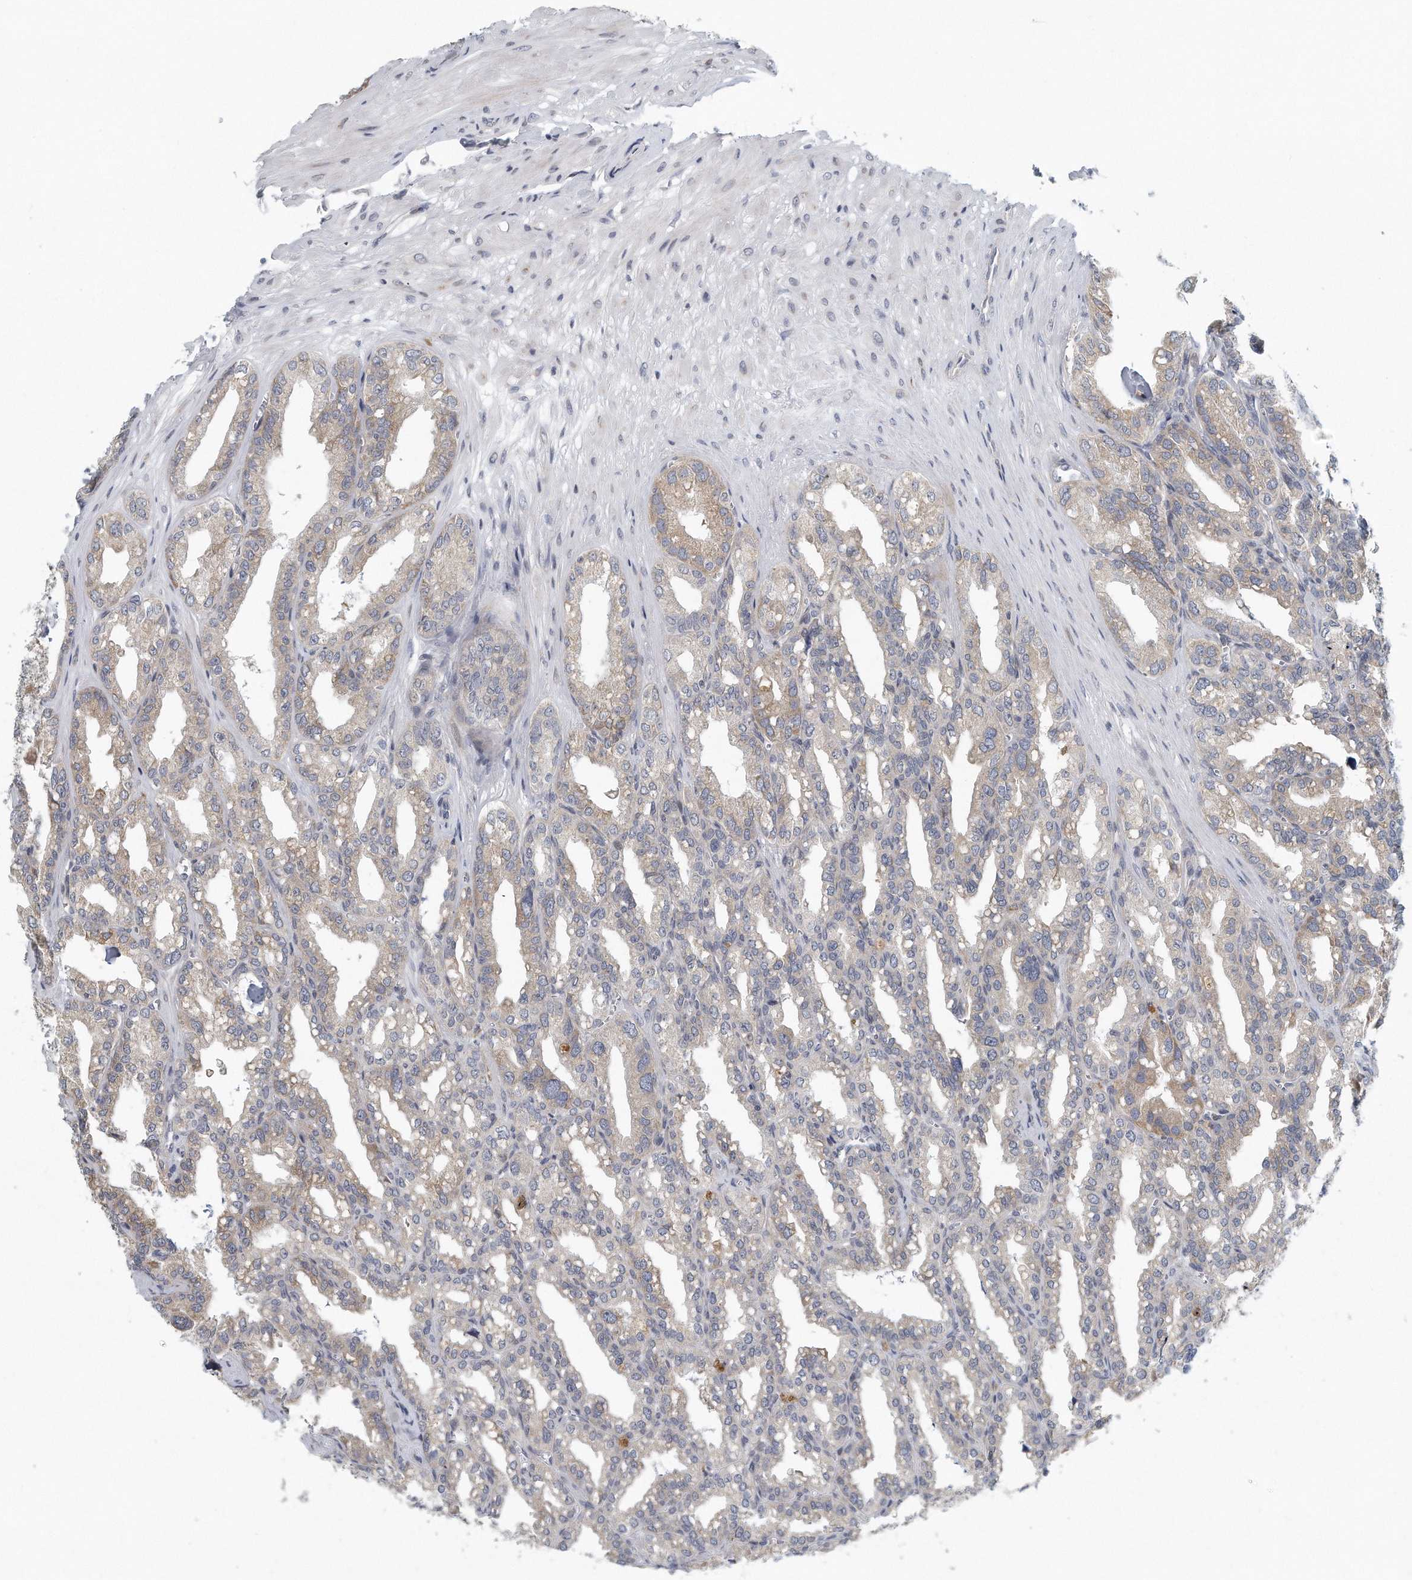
{"staining": {"intensity": "weak", "quantity": "25%-75%", "location": "cytoplasmic/membranous"}, "tissue": "seminal vesicle", "cell_type": "Glandular cells", "image_type": "normal", "snomed": [{"axis": "morphology", "description": "Normal tissue, NOS"}, {"axis": "topography", "description": "Prostate"}, {"axis": "topography", "description": "Seminal veicle"}], "caption": "Seminal vesicle stained with immunohistochemistry (IHC) reveals weak cytoplasmic/membranous positivity in about 25%-75% of glandular cells.", "gene": "VLDLR", "patient": {"sex": "male", "age": 51}}